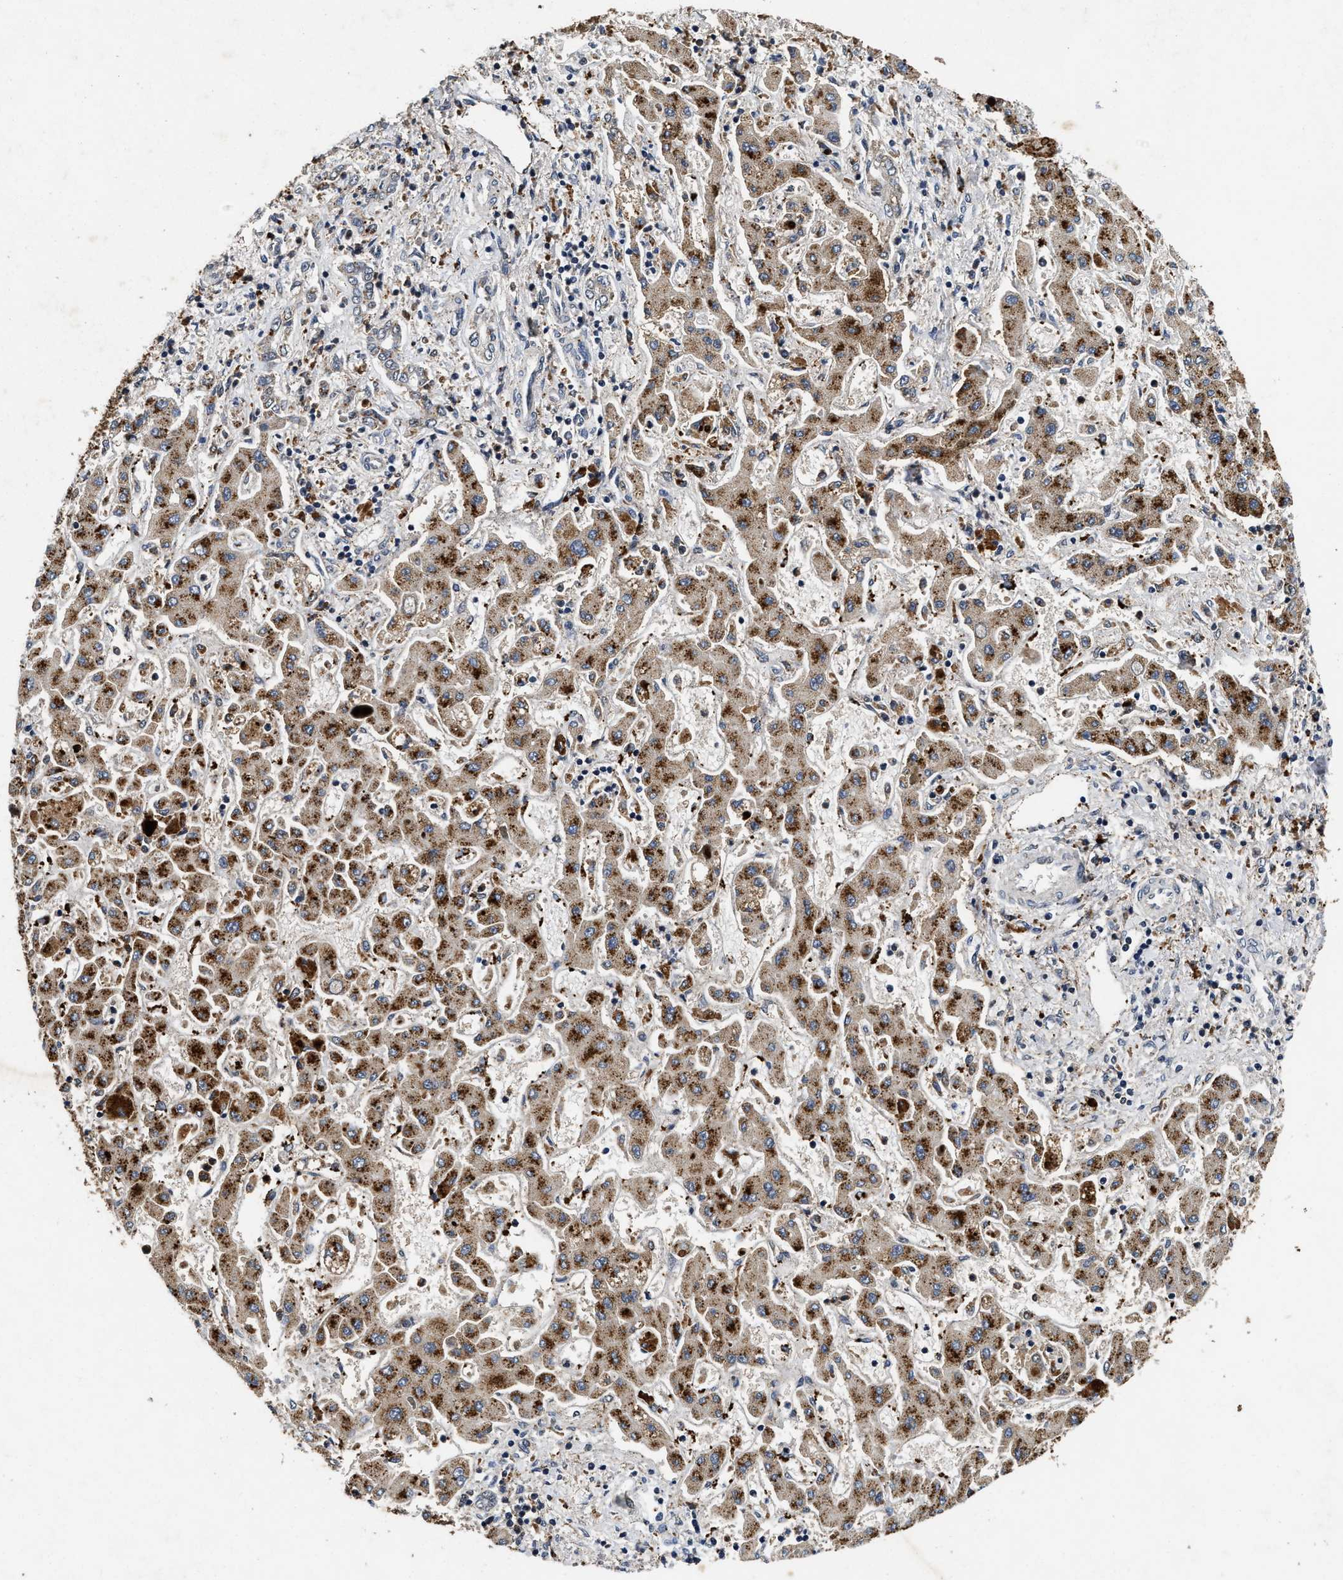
{"staining": {"intensity": "moderate", "quantity": ">75%", "location": "cytoplasmic/membranous"}, "tissue": "liver cancer", "cell_type": "Tumor cells", "image_type": "cancer", "snomed": [{"axis": "morphology", "description": "Cholangiocarcinoma"}, {"axis": "topography", "description": "Liver"}], "caption": "The micrograph displays staining of liver cancer, revealing moderate cytoplasmic/membranous protein expression (brown color) within tumor cells.", "gene": "ACOX1", "patient": {"sex": "male", "age": 50}}